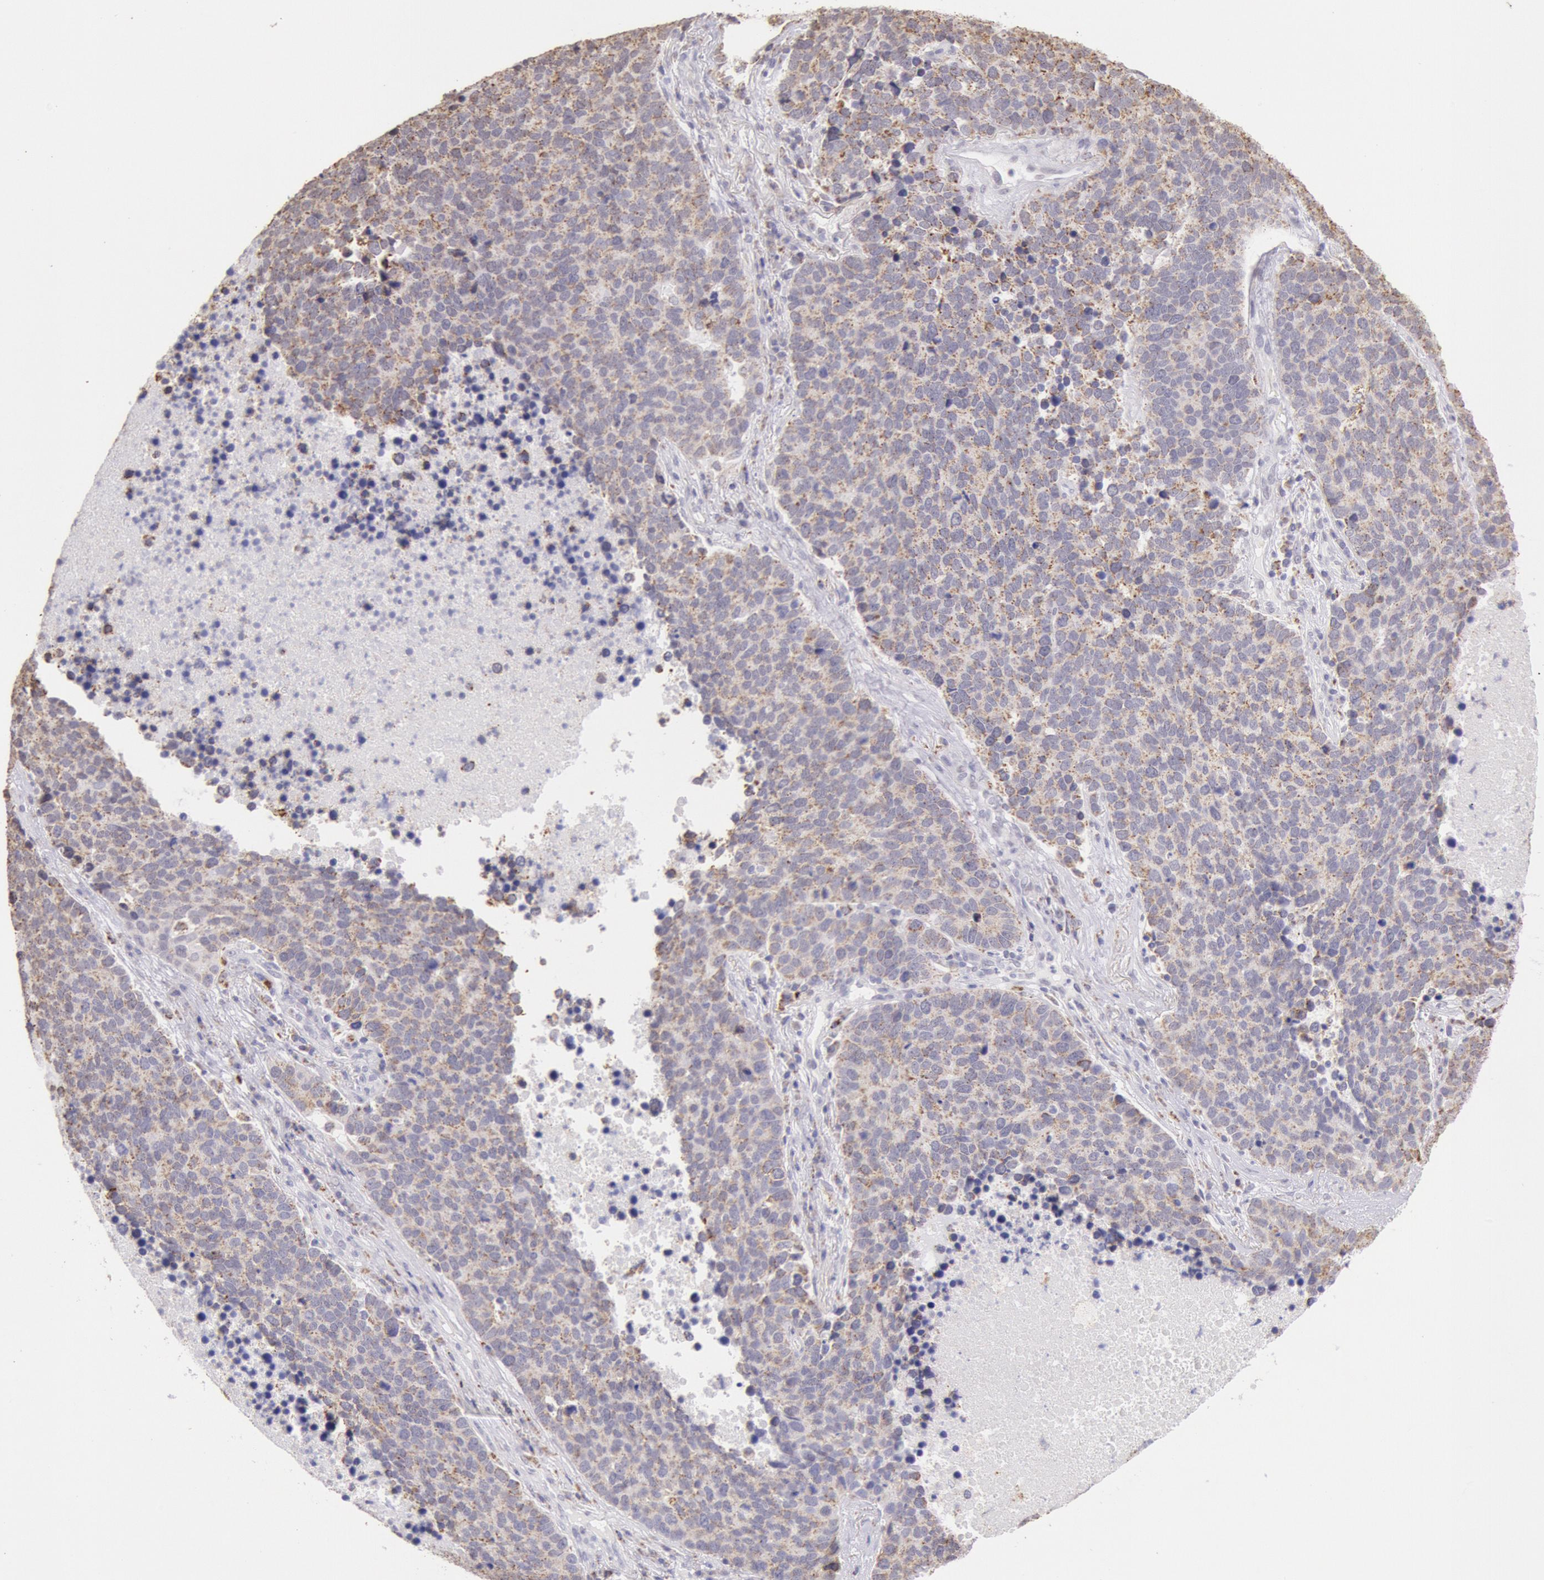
{"staining": {"intensity": "weak", "quantity": "25%-75%", "location": "cytoplasmic/membranous"}, "tissue": "lung cancer", "cell_type": "Tumor cells", "image_type": "cancer", "snomed": [{"axis": "morphology", "description": "Neoplasm, malignant, NOS"}, {"axis": "topography", "description": "Lung"}], "caption": "Protein staining of lung malignant neoplasm tissue reveals weak cytoplasmic/membranous expression in approximately 25%-75% of tumor cells.", "gene": "FRMD6", "patient": {"sex": "female", "age": 75}}